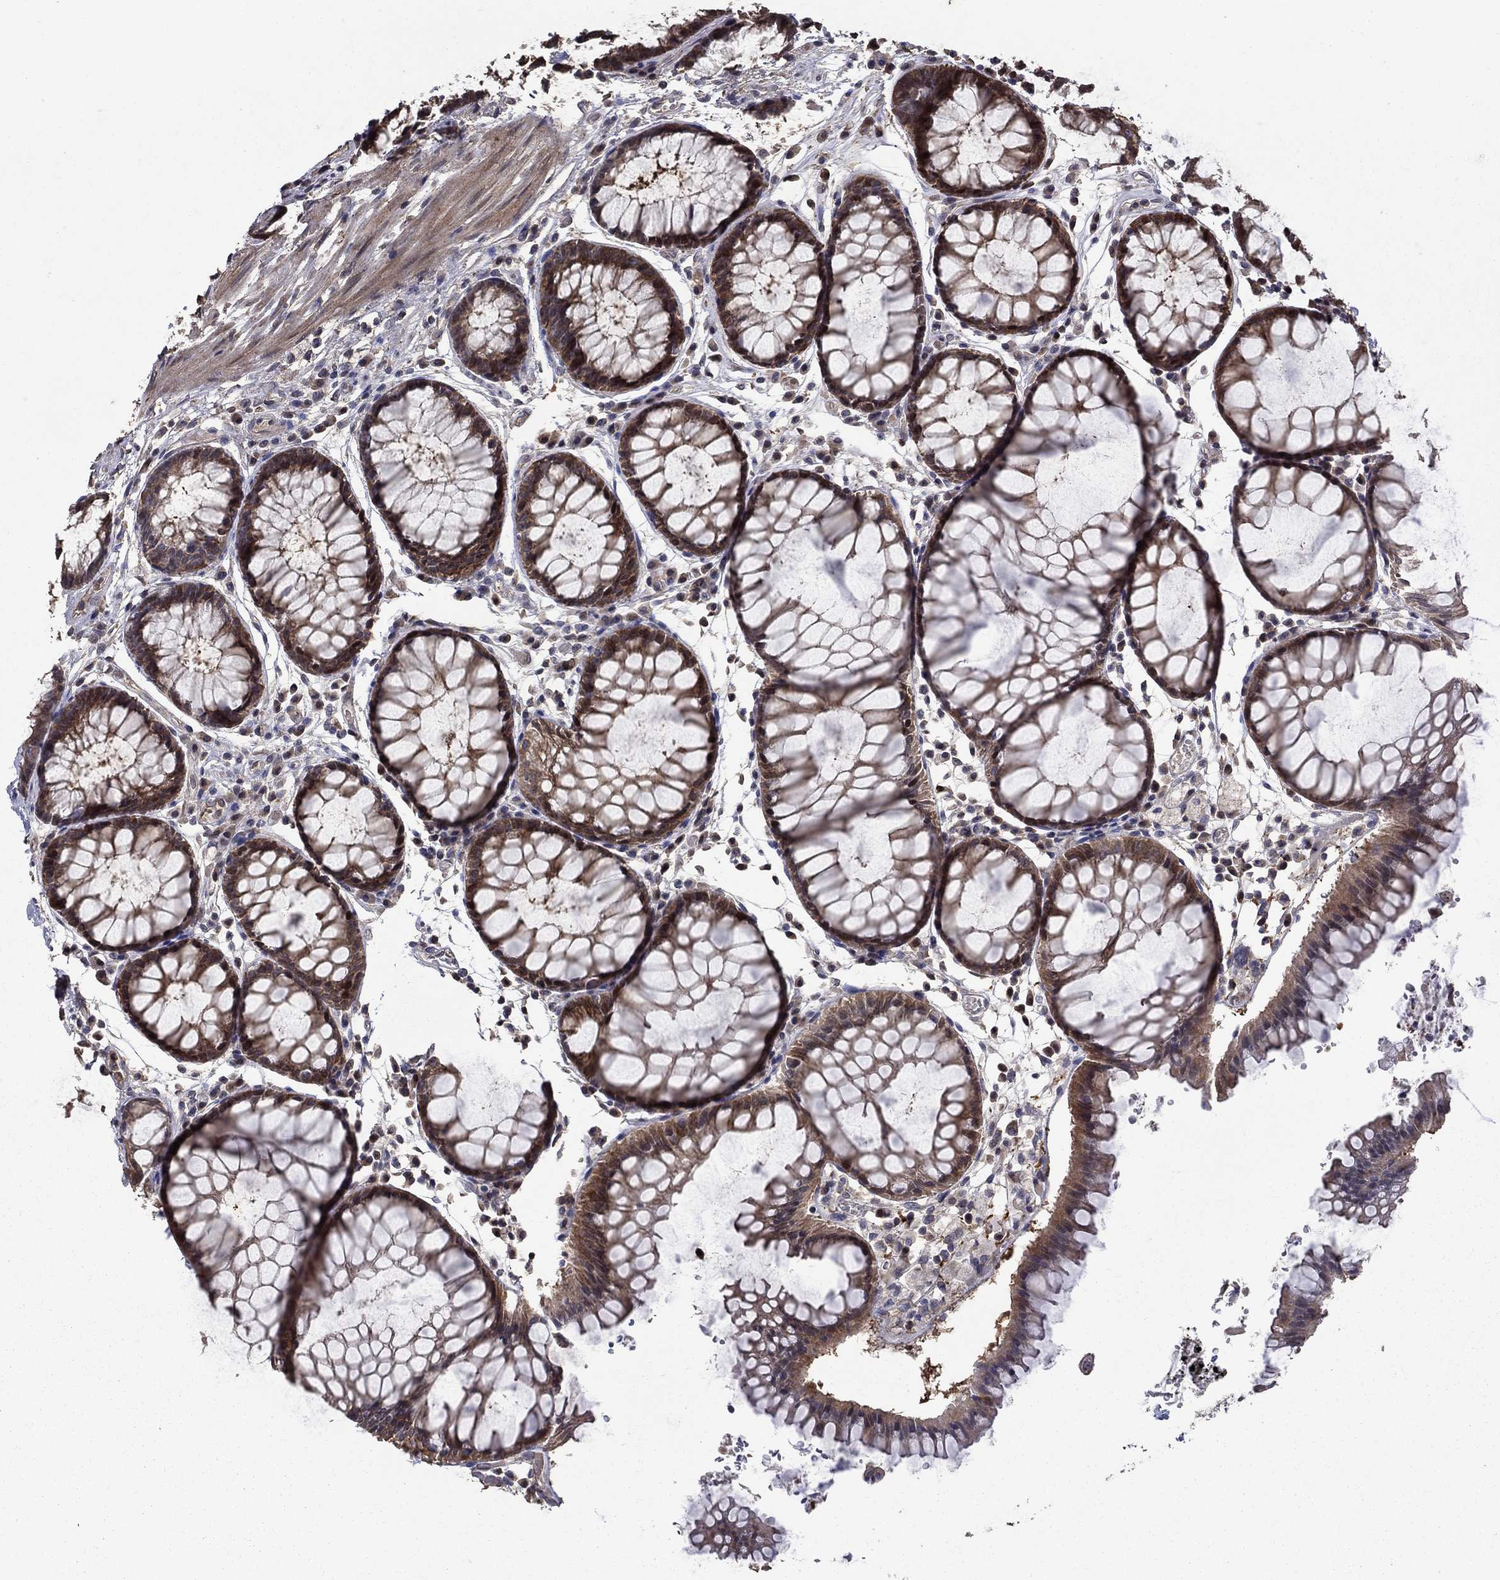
{"staining": {"intensity": "strong", "quantity": ">75%", "location": "cytoplasmic/membranous"}, "tissue": "rectum", "cell_type": "Glandular cells", "image_type": "normal", "snomed": [{"axis": "morphology", "description": "Normal tissue, NOS"}, {"axis": "topography", "description": "Rectum"}], "caption": "The image exhibits a brown stain indicating the presence of a protein in the cytoplasmic/membranous of glandular cells in rectum. The staining was performed using DAB (3,3'-diaminobenzidine), with brown indicating positive protein expression. Nuclei are stained blue with hematoxylin.", "gene": "DVL1", "patient": {"sex": "female", "age": 68}}